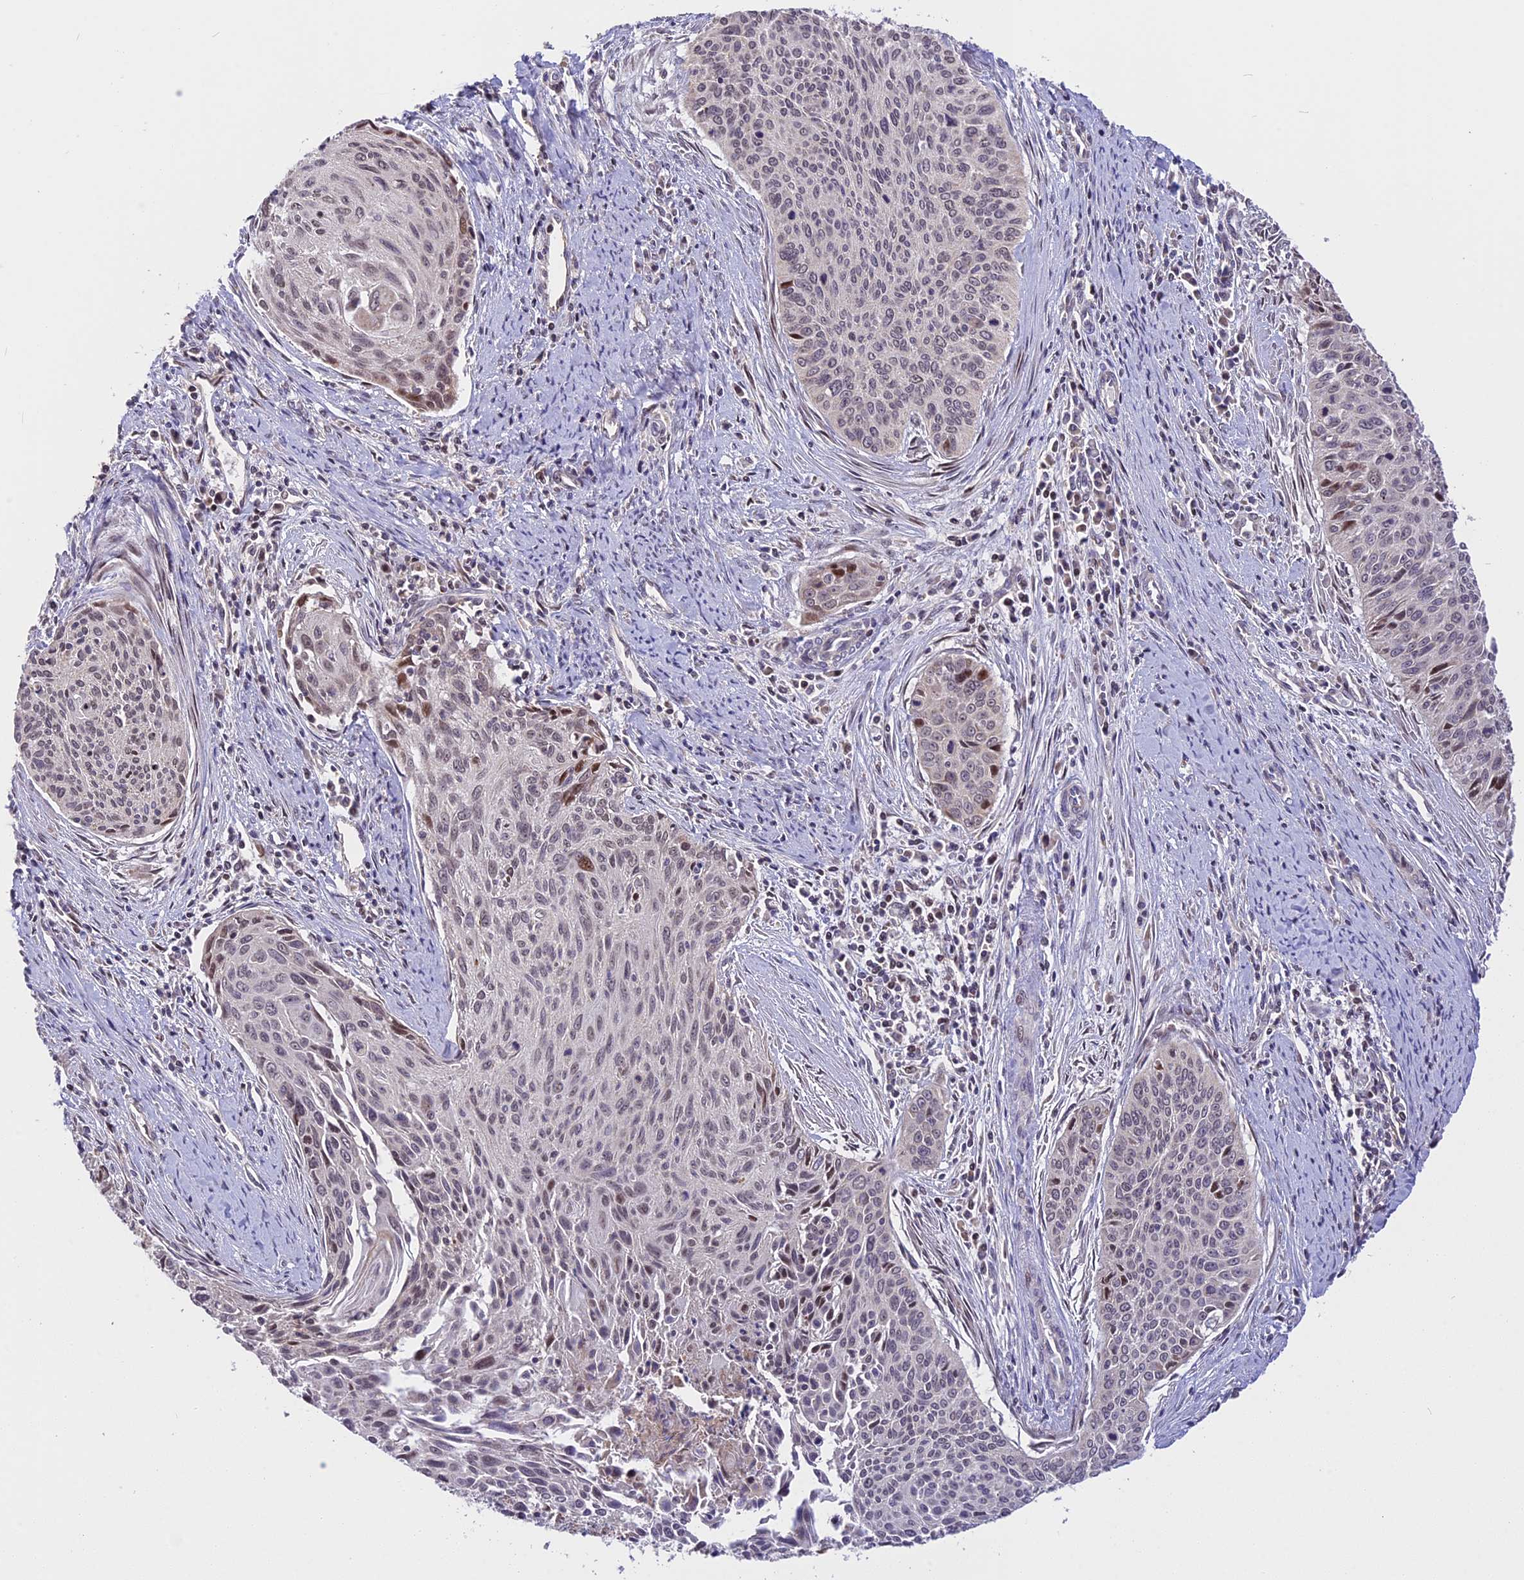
{"staining": {"intensity": "moderate", "quantity": "<25%", "location": "nuclear"}, "tissue": "cervical cancer", "cell_type": "Tumor cells", "image_type": "cancer", "snomed": [{"axis": "morphology", "description": "Squamous cell carcinoma, NOS"}, {"axis": "topography", "description": "Cervix"}], "caption": "Immunohistochemistry micrograph of neoplastic tissue: human cervical cancer (squamous cell carcinoma) stained using immunohistochemistry reveals low levels of moderate protein expression localized specifically in the nuclear of tumor cells, appearing as a nuclear brown color.", "gene": "RERGL", "patient": {"sex": "female", "age": 55}}